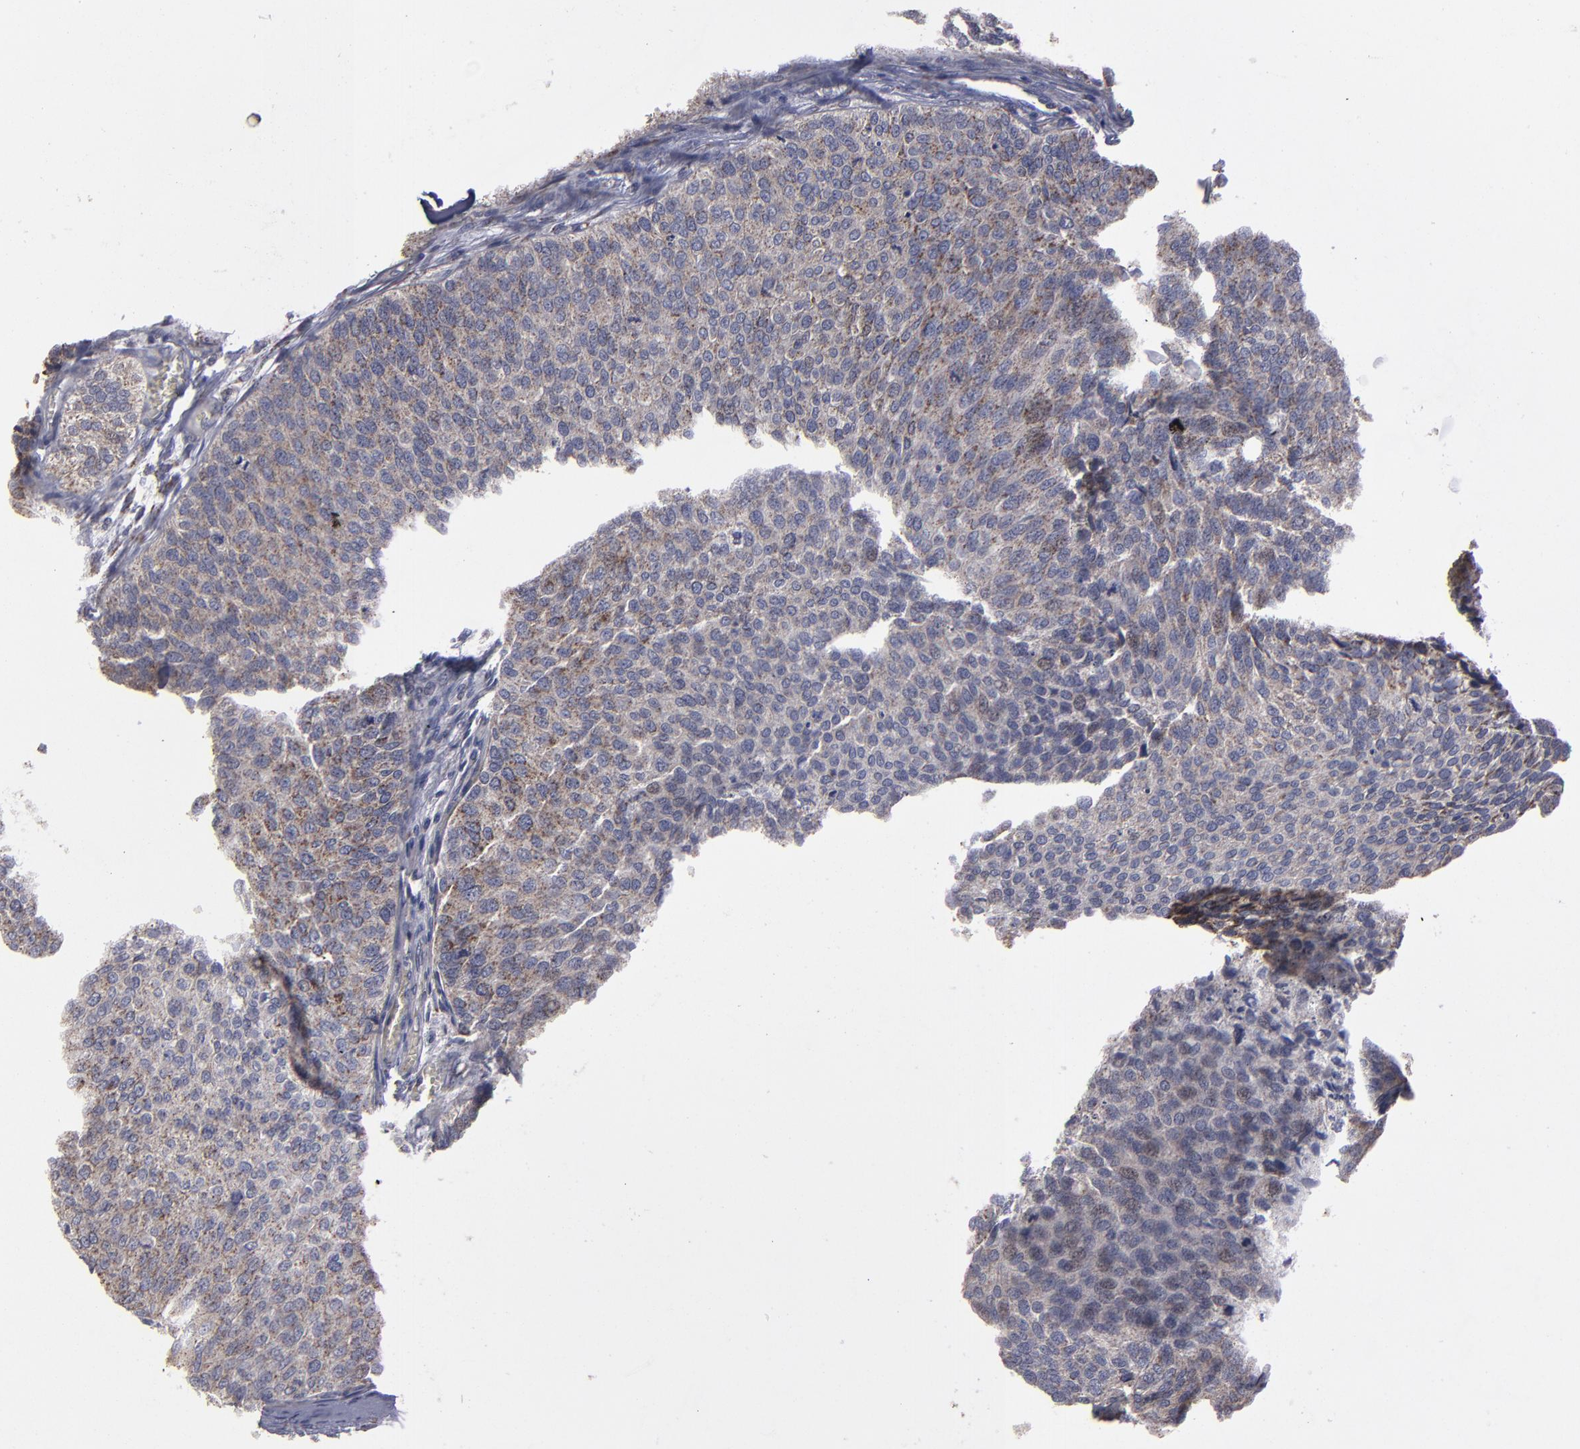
{"staining": {"intensity": "moderate", "quantity": "25%-75%", "location": "cytoplasmic/membranous"}, "tissue": "urothelial cancer", "cell_type": "Tumor cells", "image_type": "cancer", "snomed": [{"axis": "morphology", "description": "Urothelial carcinoma, Low grade"}, {"axis": "topography", "description": "Urinary bladder"}], "caption": "Urothelial carcinoma (low-grade) stained with a brown dye demonstrates moderate cytoplasmic/membranous positive staining in approximately 25%-75% of tumor cells.", "gene": "MYOM2", "patient": {"sex": "male", "age": 84}}